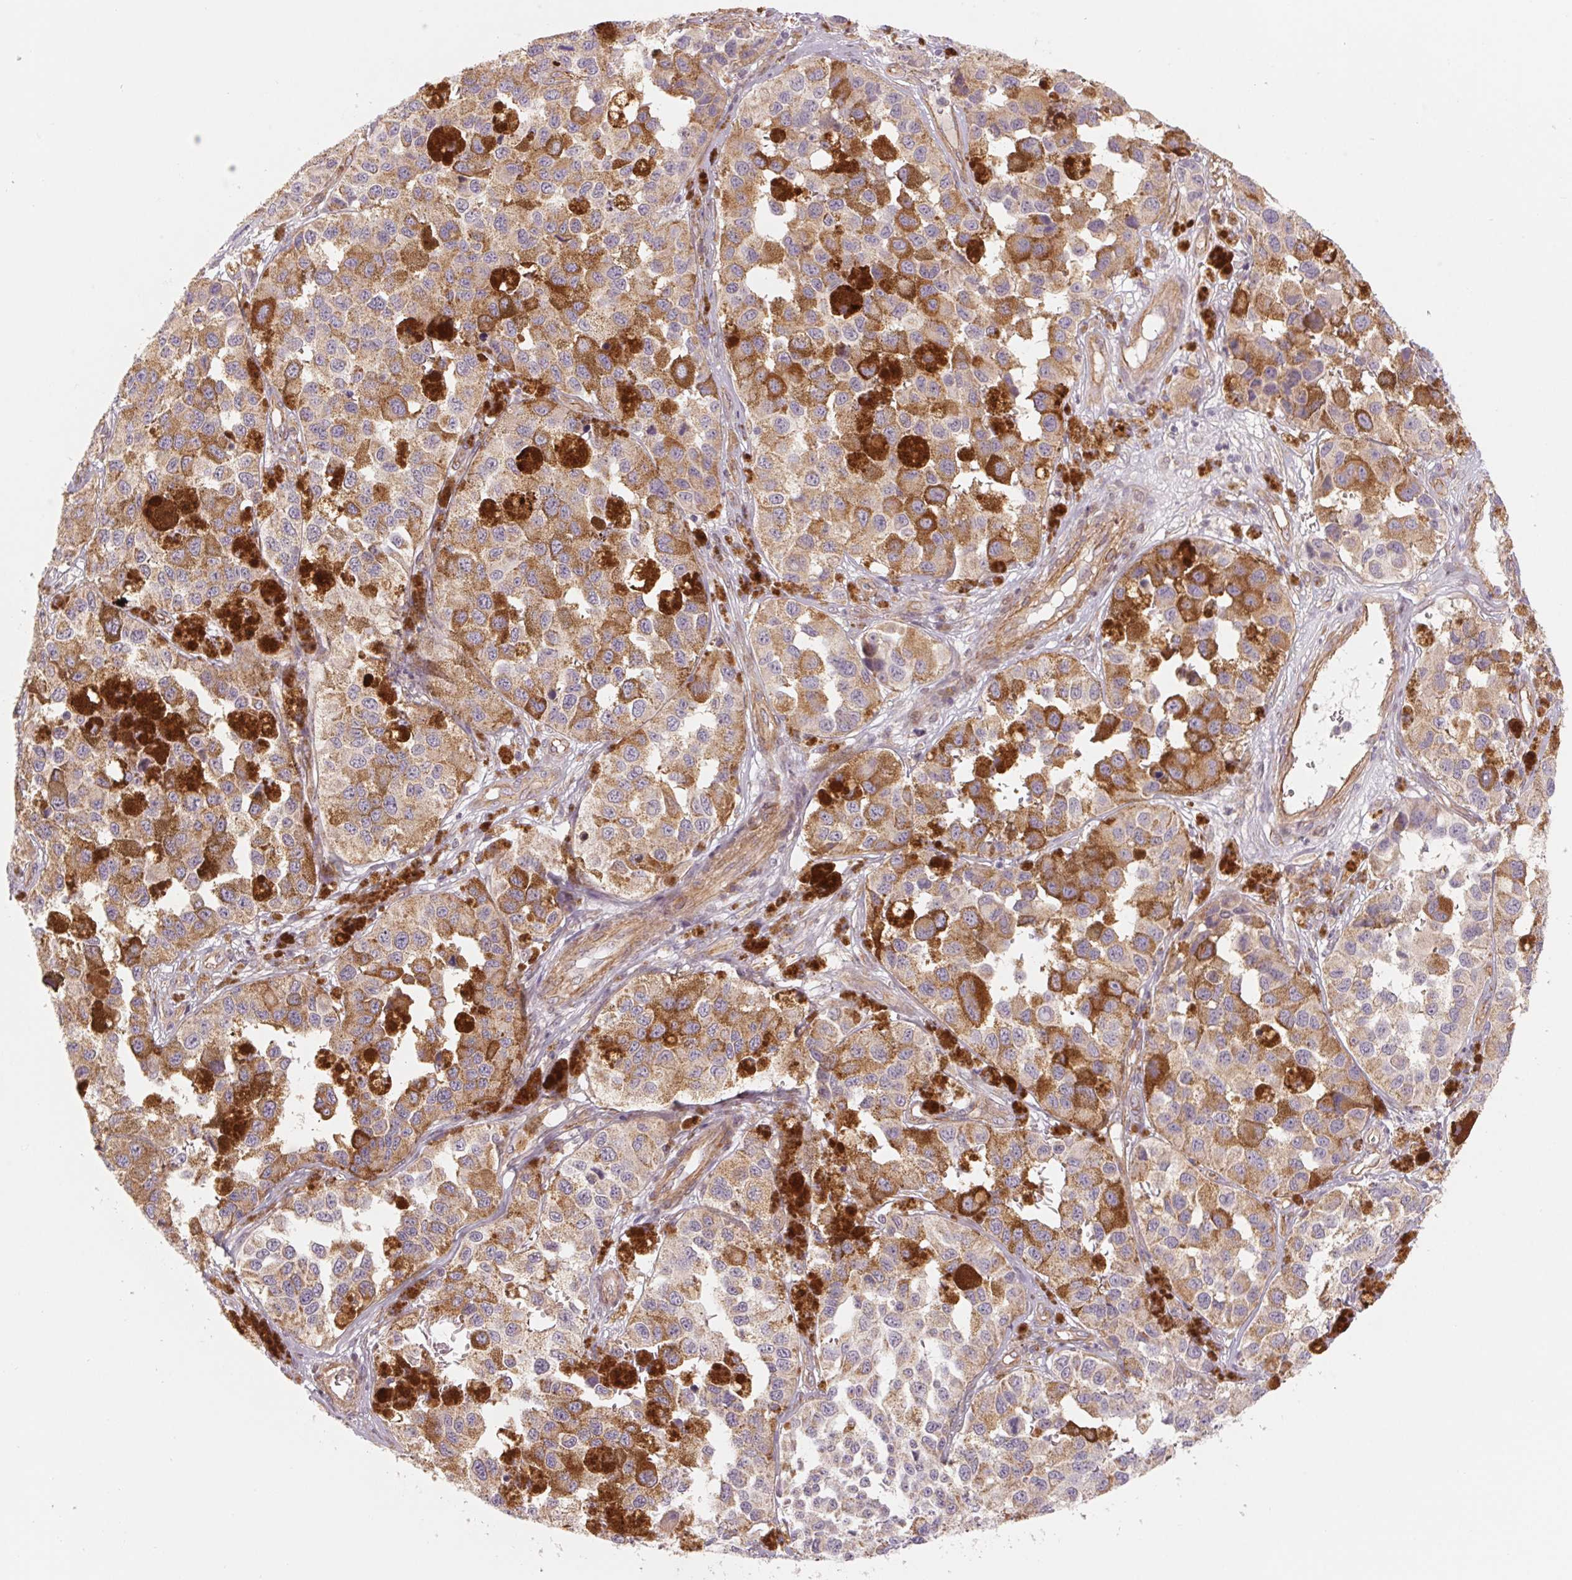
{"staining": {"intensity": "moderate", "quantity": "25%-75%", "location": "cytoplasmic/membranous"}, "tissue": "melanoma", "cell_type": "Tumor cells", "image_type": "cancer", "snomed": [{"axis": "morphology", "description": "Malignant melanoma, NOS"}, {"axis": "topography", "description": "Skin"}], "caption": "IHC staining of malignant melanoma, which shows medium levels of moderate cytoplasmic/membranous staining in about 25%-75% of tumor cells indicating moderate cytoplasmic/membranous protein positivity. The staining was performed using DAB (brown) for protein detection and nuclei were counterstained in hematoxylin (blue).", "gene": "CCDC112", "patient": {"sex": "female", "age": 58}}